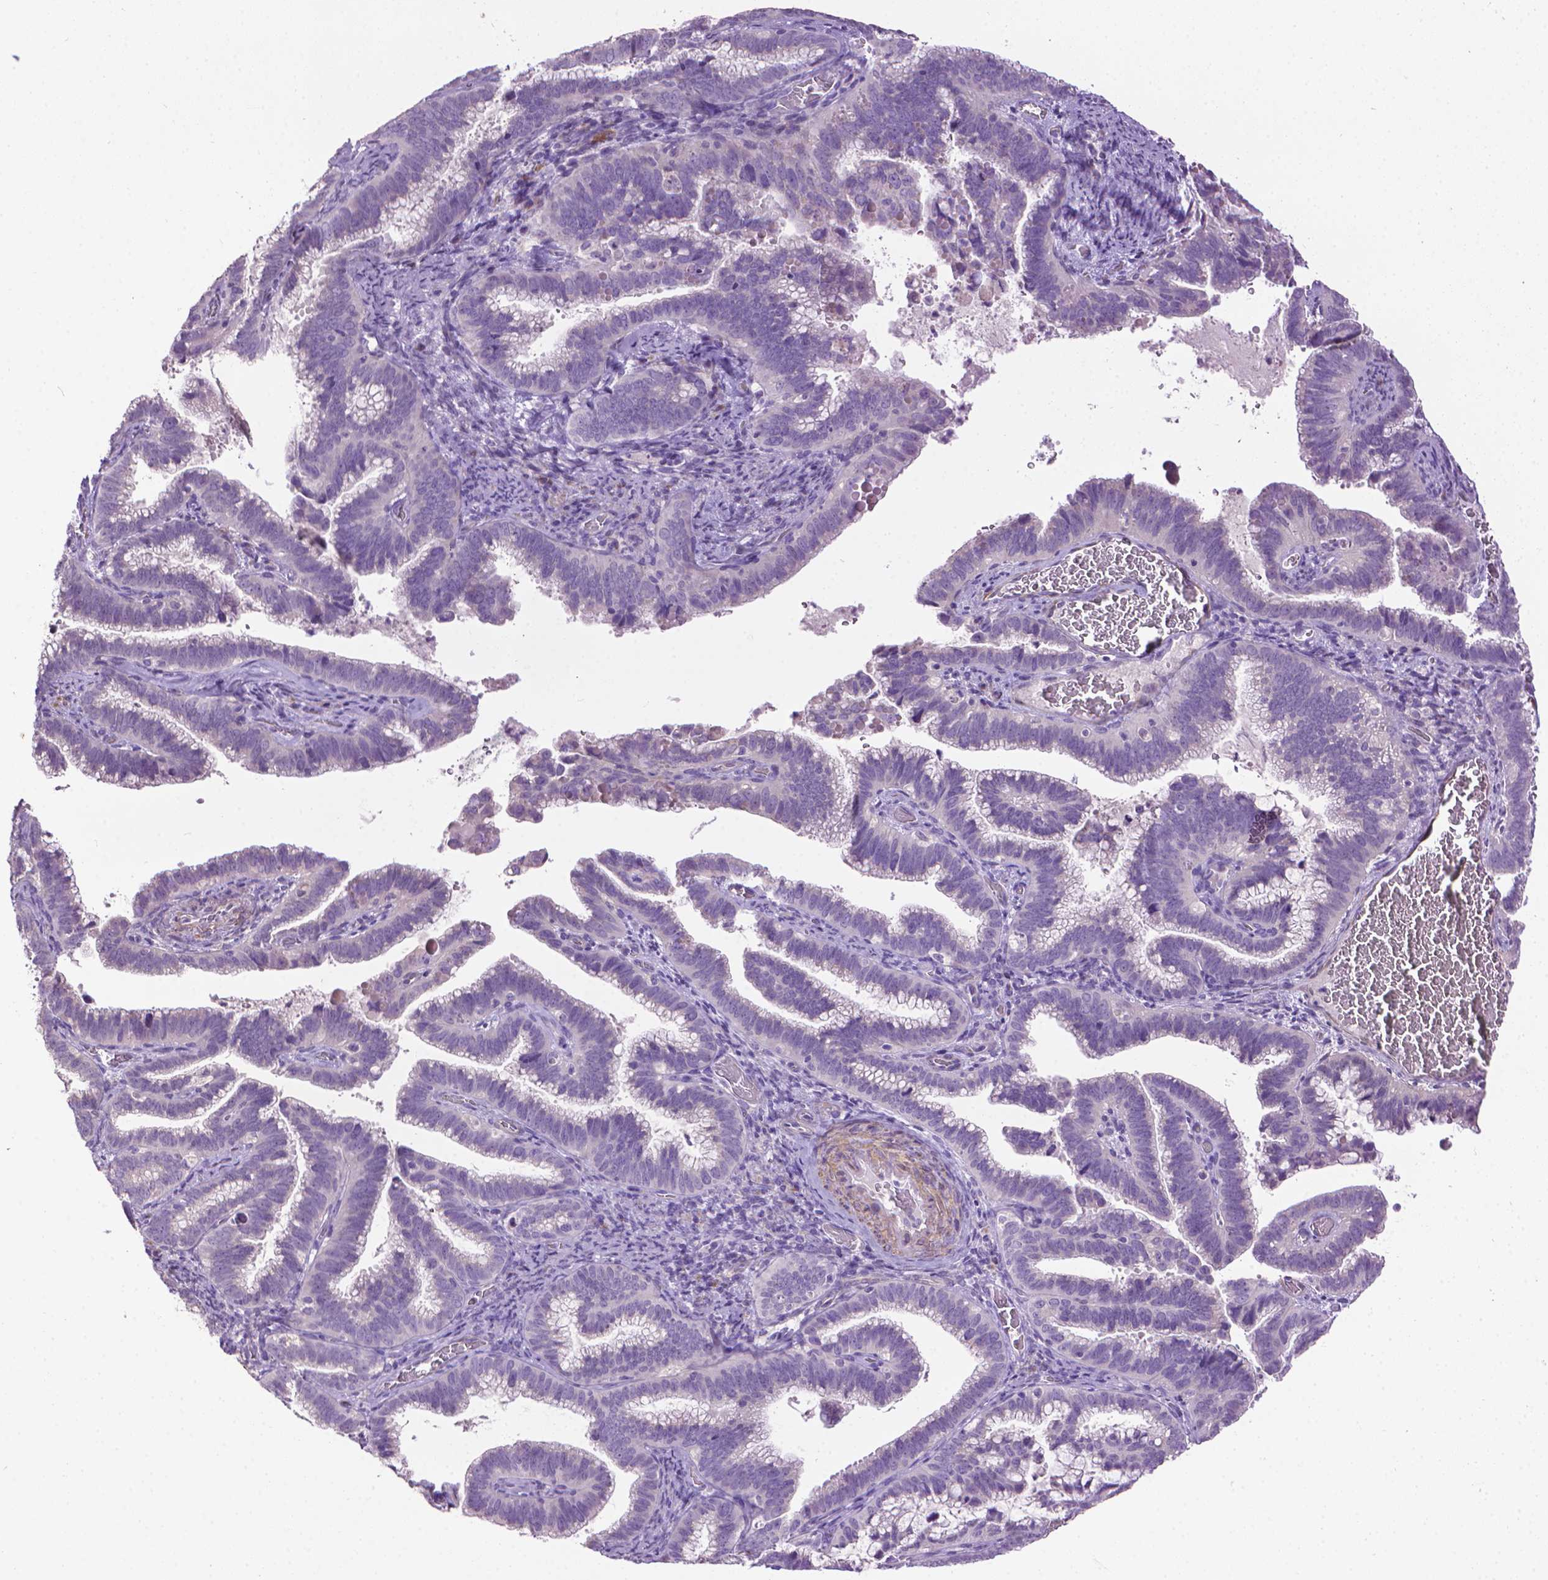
{"staining": {"intensity": "negative", "quantity": "none", "location": "none"}, "tissue": "cervical cancer", "cell_type": "Tumor cells", "image_type": "cancer", "snomed": [{"axis": "morphology", "description": "Adenocarcinoma, NOS"}, {"axis": "topography", "description": "Cervix"}], "caption": "This is a image of IHC staining of cervical cancer (adenocarcinoma), which shows no expression in tumor cells. (Brightfield microscopy of DAB (3,3'-diaminobenzidine) immunohistochemistry (IHC) at high magnification).", "gene": "AQP10", "patient": {"sex": "female", "age": 61}}